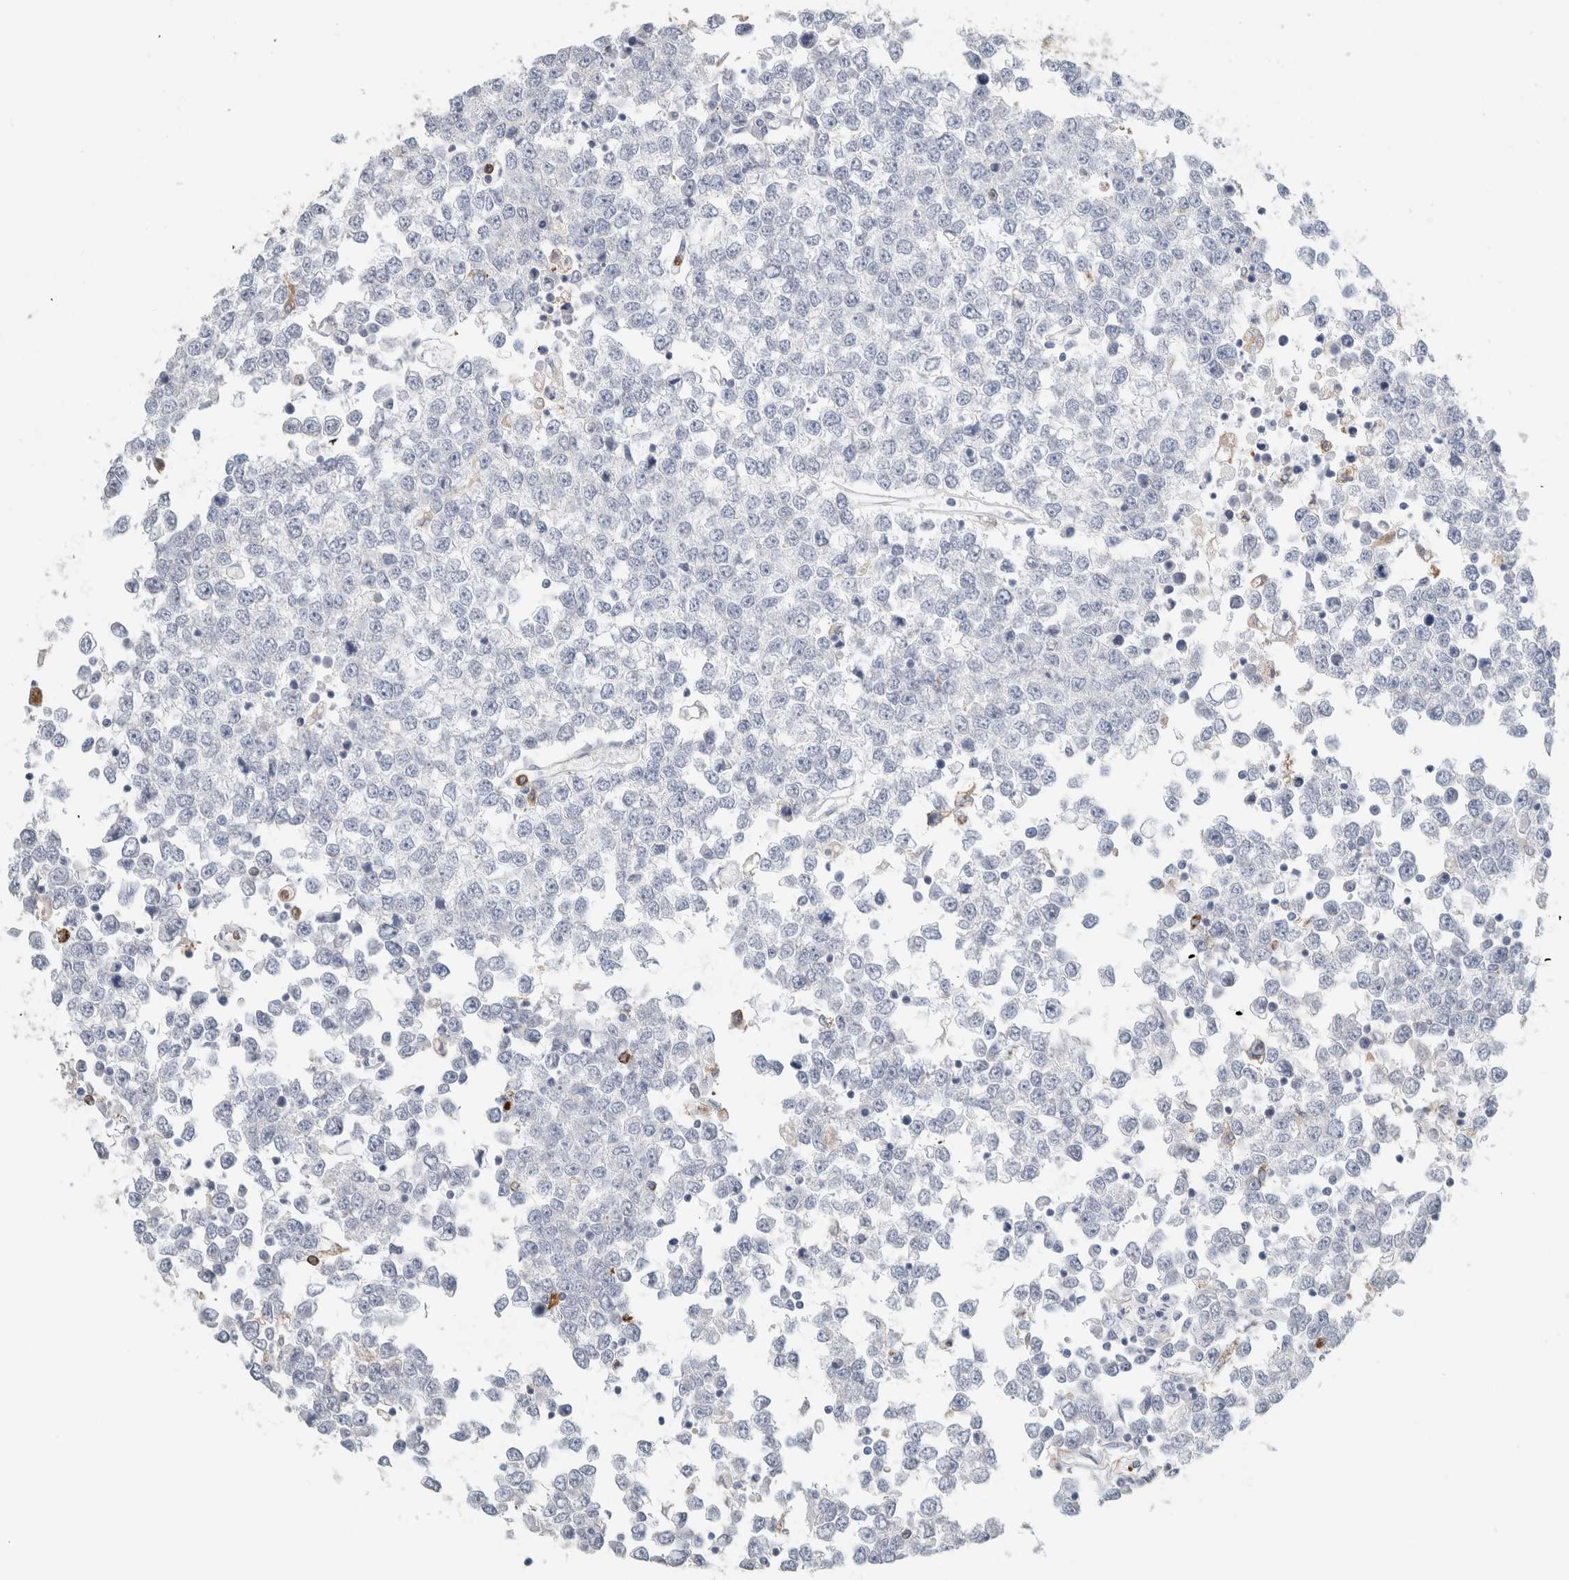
{"staining": {"intensity": "negative", "quantity": "none", "location": "none"}, "tissue": "testis cancer", "cell_type": "Tumor cells", "image_type": "cancer", "snomed": [{"axis": "morphology", "description": "Seminoma, NOS"}, {"axis": "topography", "description": "Testis"}], "caption": "Protein analysis of seminoma (testis) demonstrates no significant staining in tumor cells.", "gene": "LY86", "patient": {"sex": "male", "age": 65}}